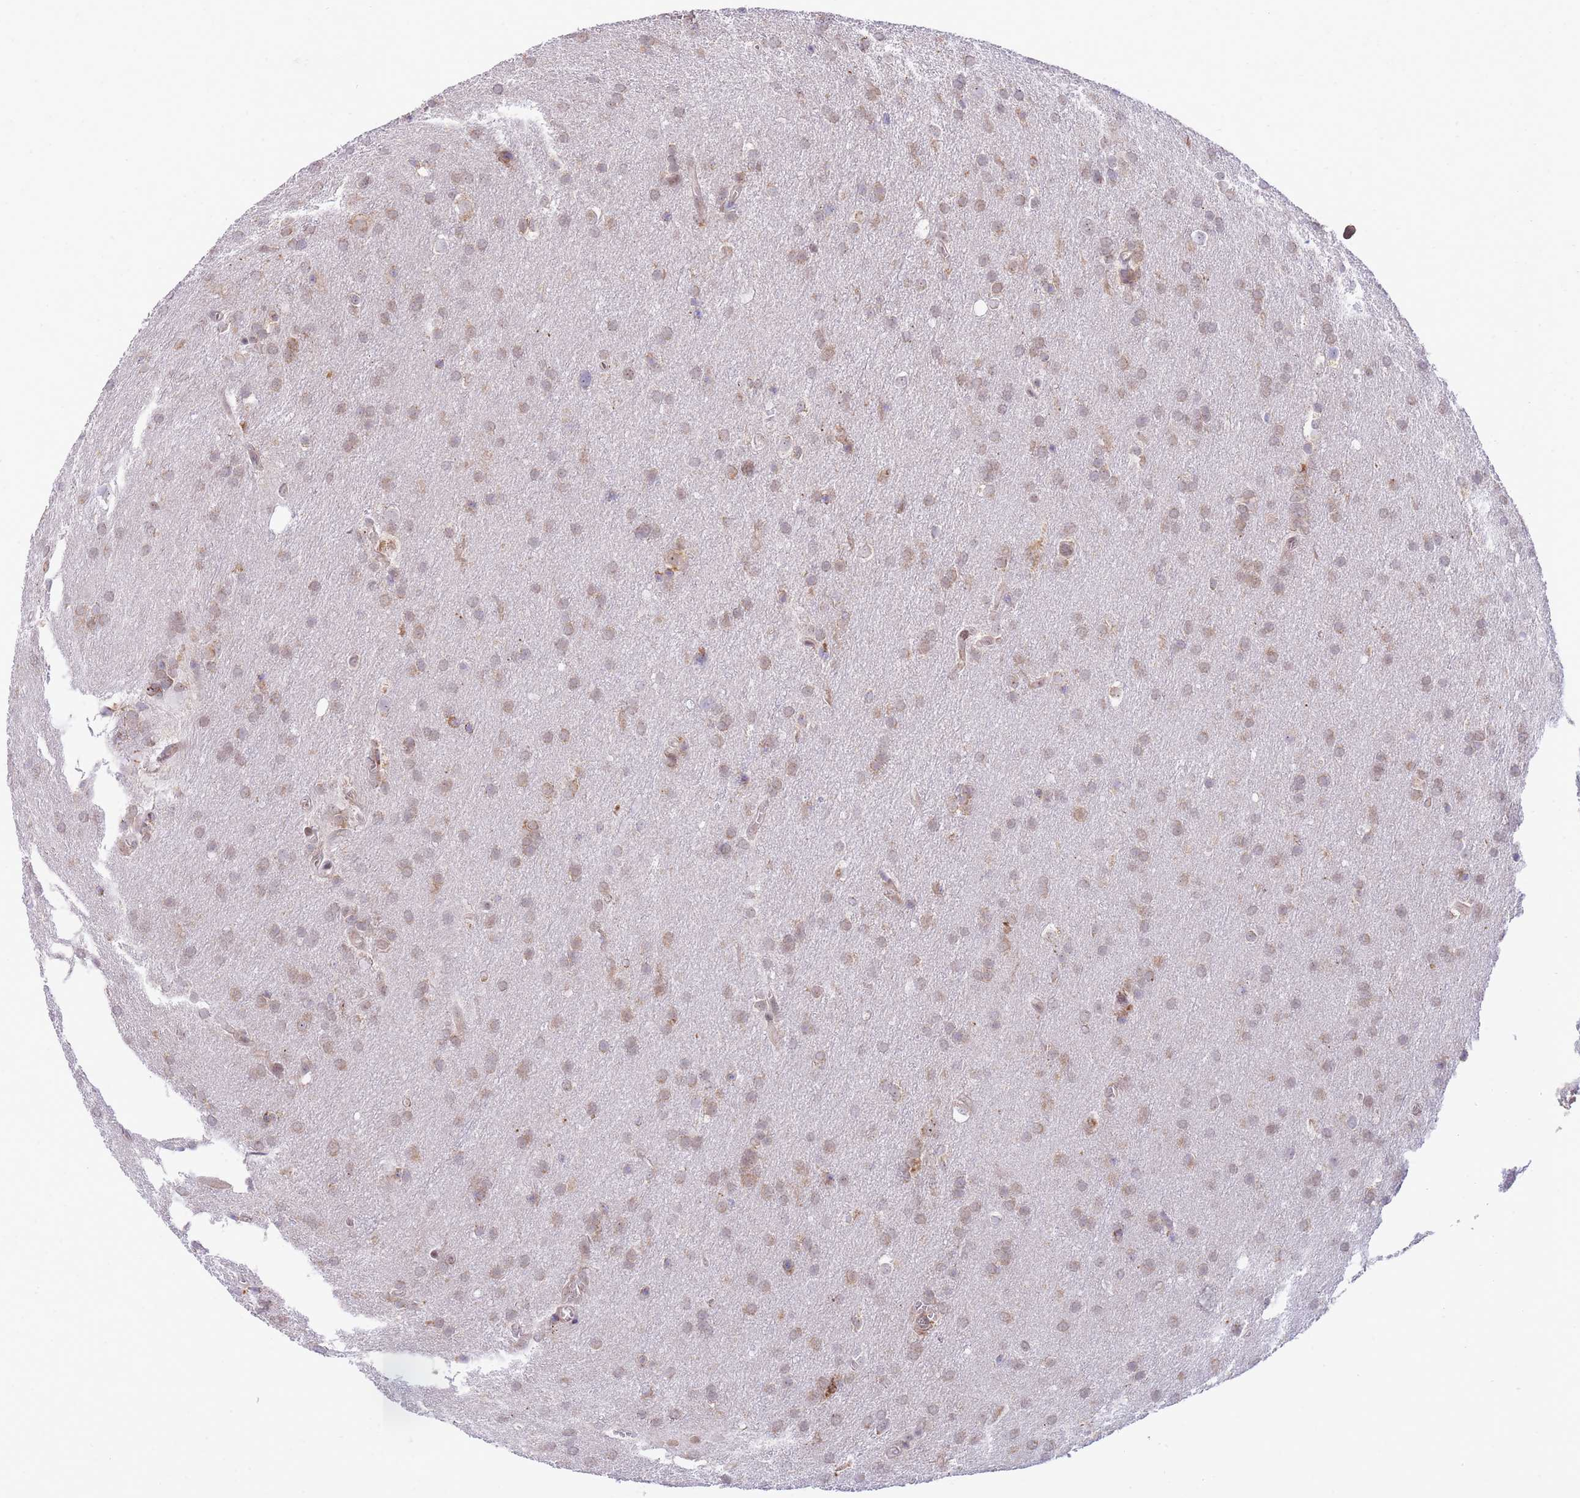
{"staining": {"intensity": "weak", "quantity": ">75%", "location": "cytoplasmic/membranous"}, "tissue": "glioma", "cell_type": "Tumor cells", "image_type": "cancer", "snomed": [{"axis": "morphology", "description": "Glioma, malignant, Low grade"}, {"axis": "topography", "description": "Brain"}], "caption": "Weak cytoplasmic/membranous expression is appreciated in about >75% of tumor cells in malignant low-grade glioma.", "gene": "EXOSC8", "patient": {"sex": "female", "age": 32}}